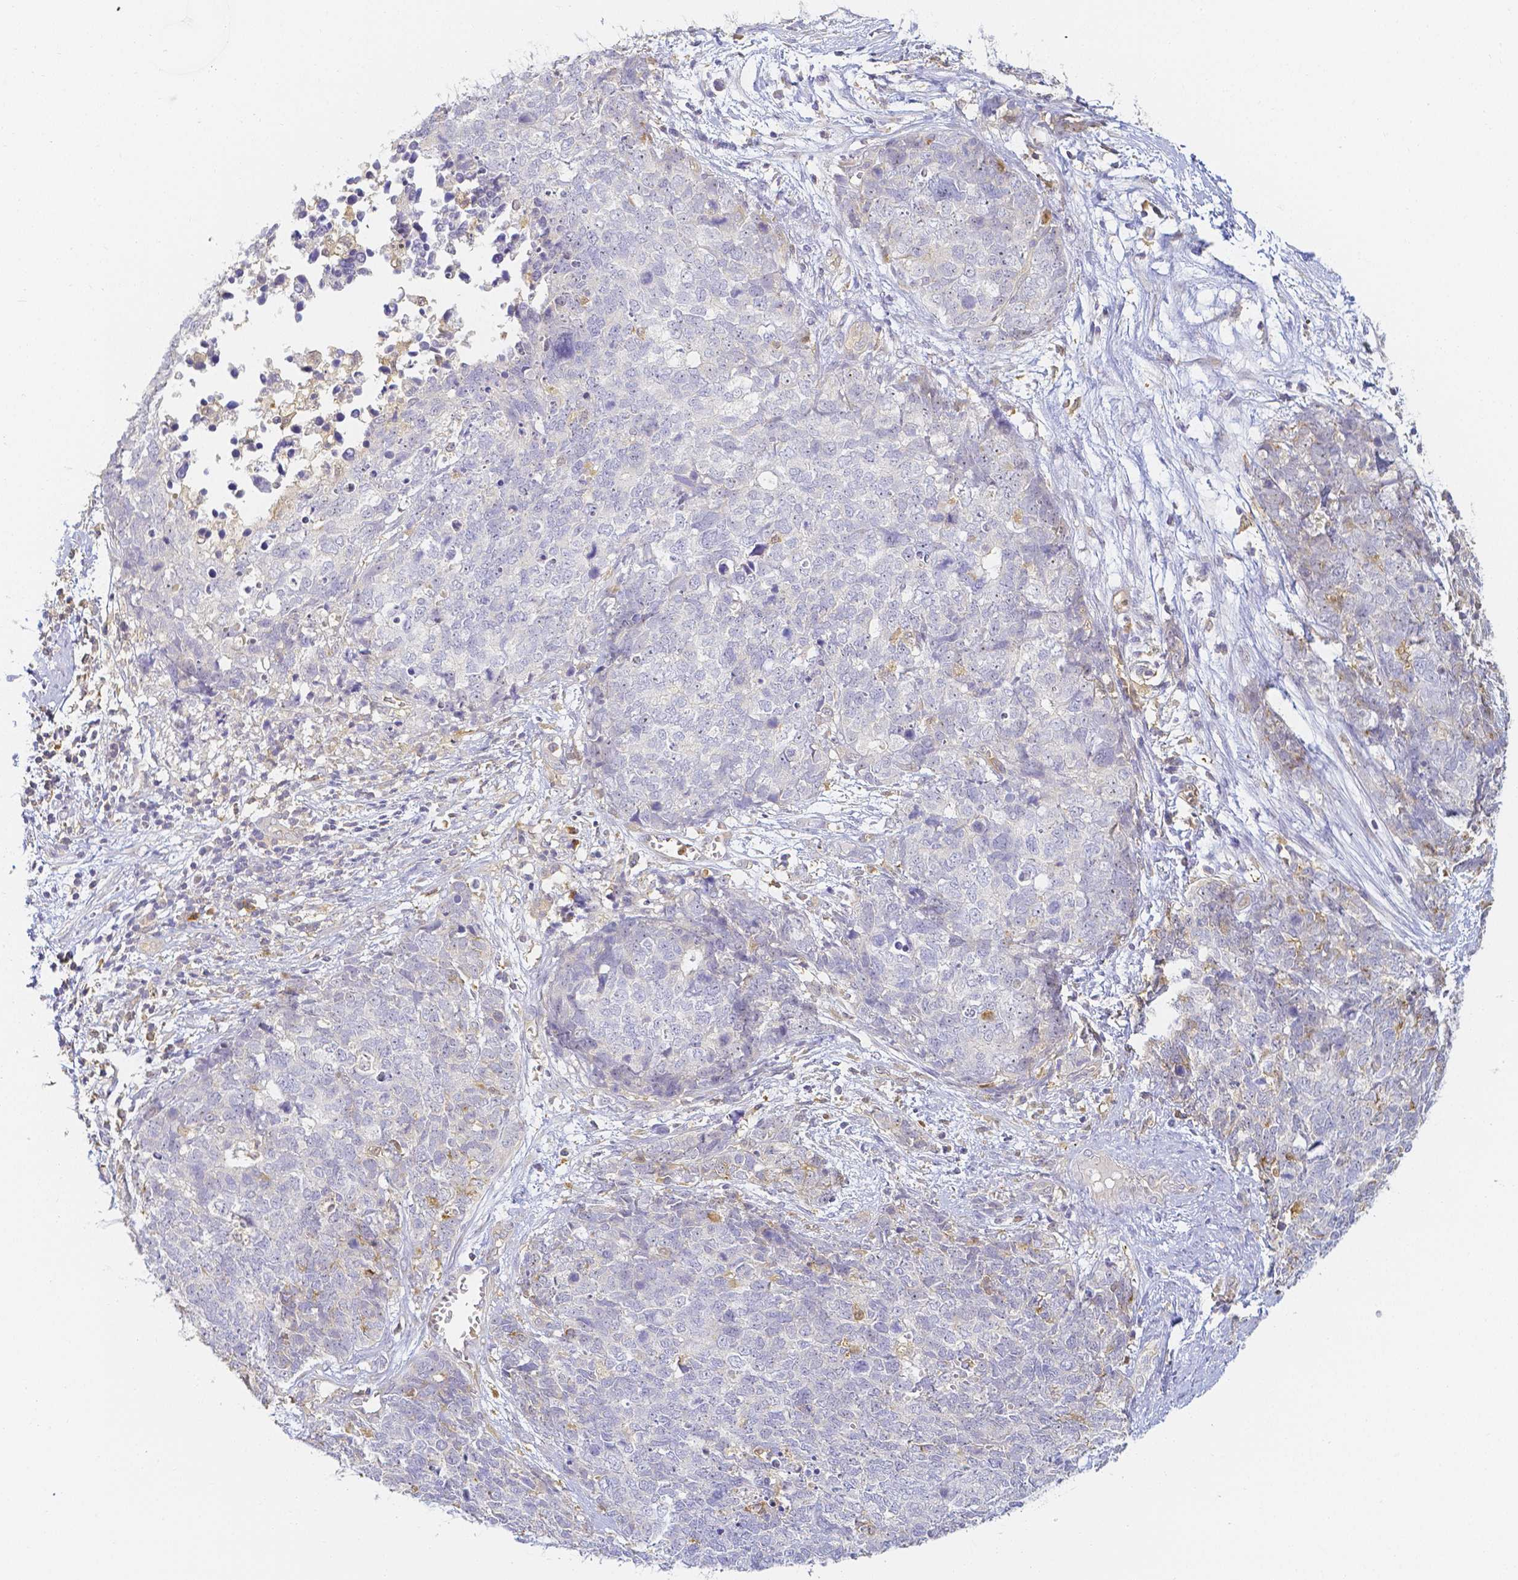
{"staining": {"intensity": "negative", "quantity": "none", "location": "none"}, "tissue": "cervical cancer", "cell_type": "Tumor cells", "image_type": "cancer", "snomed": [{"axis": "morphology", "description": "Adenocarcinoma, NOS"}, {"axis": "topography", "description": "Cervix"}], "caption": "Immunohistochemistry image of neoplastic tissue: human cervical cancer (adenocarcinoma) stained with DAB exhibits no significant protein expression in tumor cells.", "gene": "KCNH1", "patient": {"sex": "female", "age": 63}}